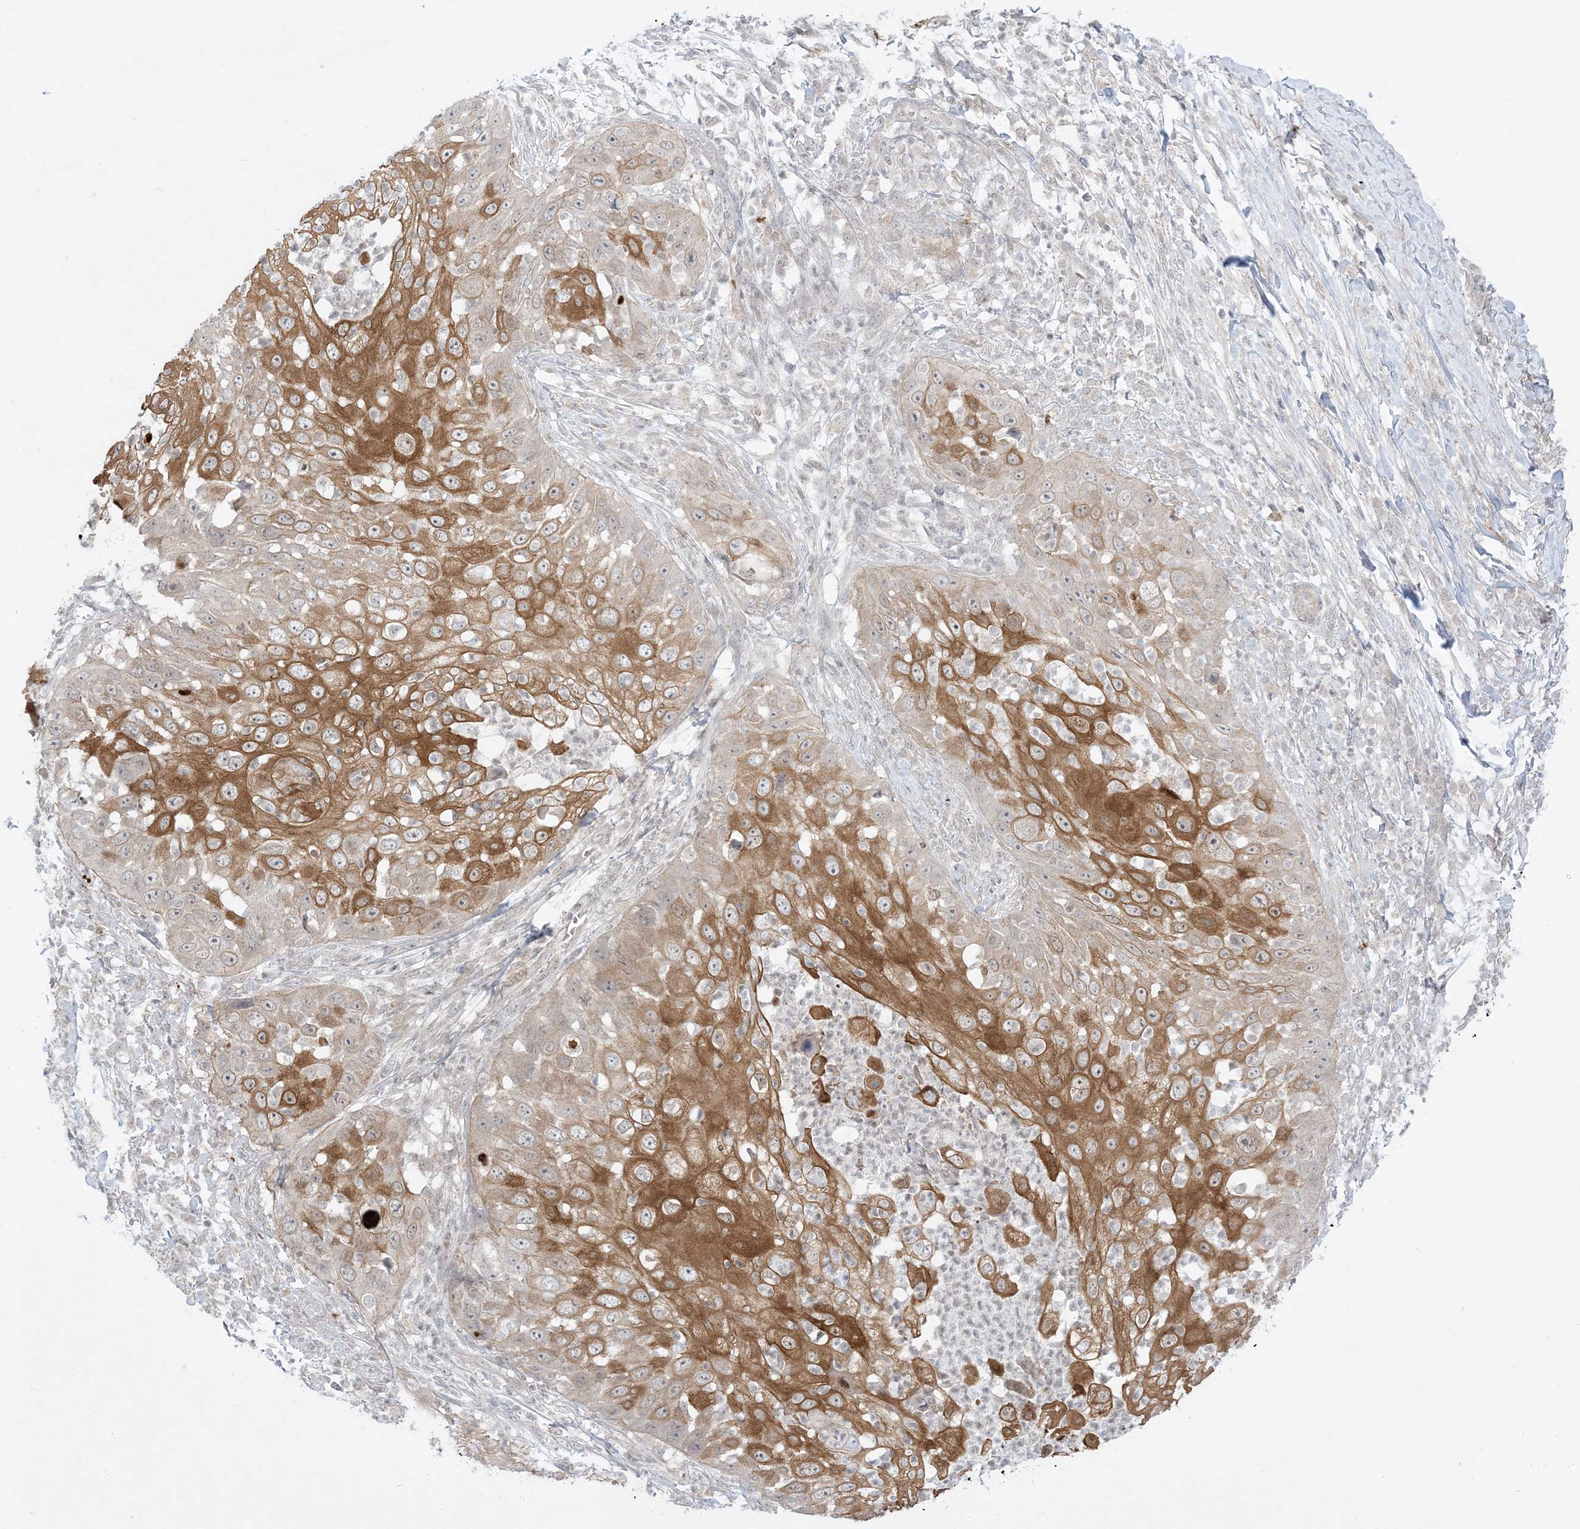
{"staining": {"intensity": "moderate", "quantity": "25%-75%", "location": "cytoplasmic/membranous"}, "tissue": "skin cancer", "cell_type": "Tumor cells", "image_type": "cancer", "snomed": [{"axis": "morphology", "description": "Squamous cell carcinoma, NOS"}, {"axis": "topography", "description": "Skin"}], "caption": "Skin squamous cell carcinoma stained with a protein marker displays moderate staining in tumor cells.", "gene": "PTK6", "patient": {"sex": "female", "age": 44}}